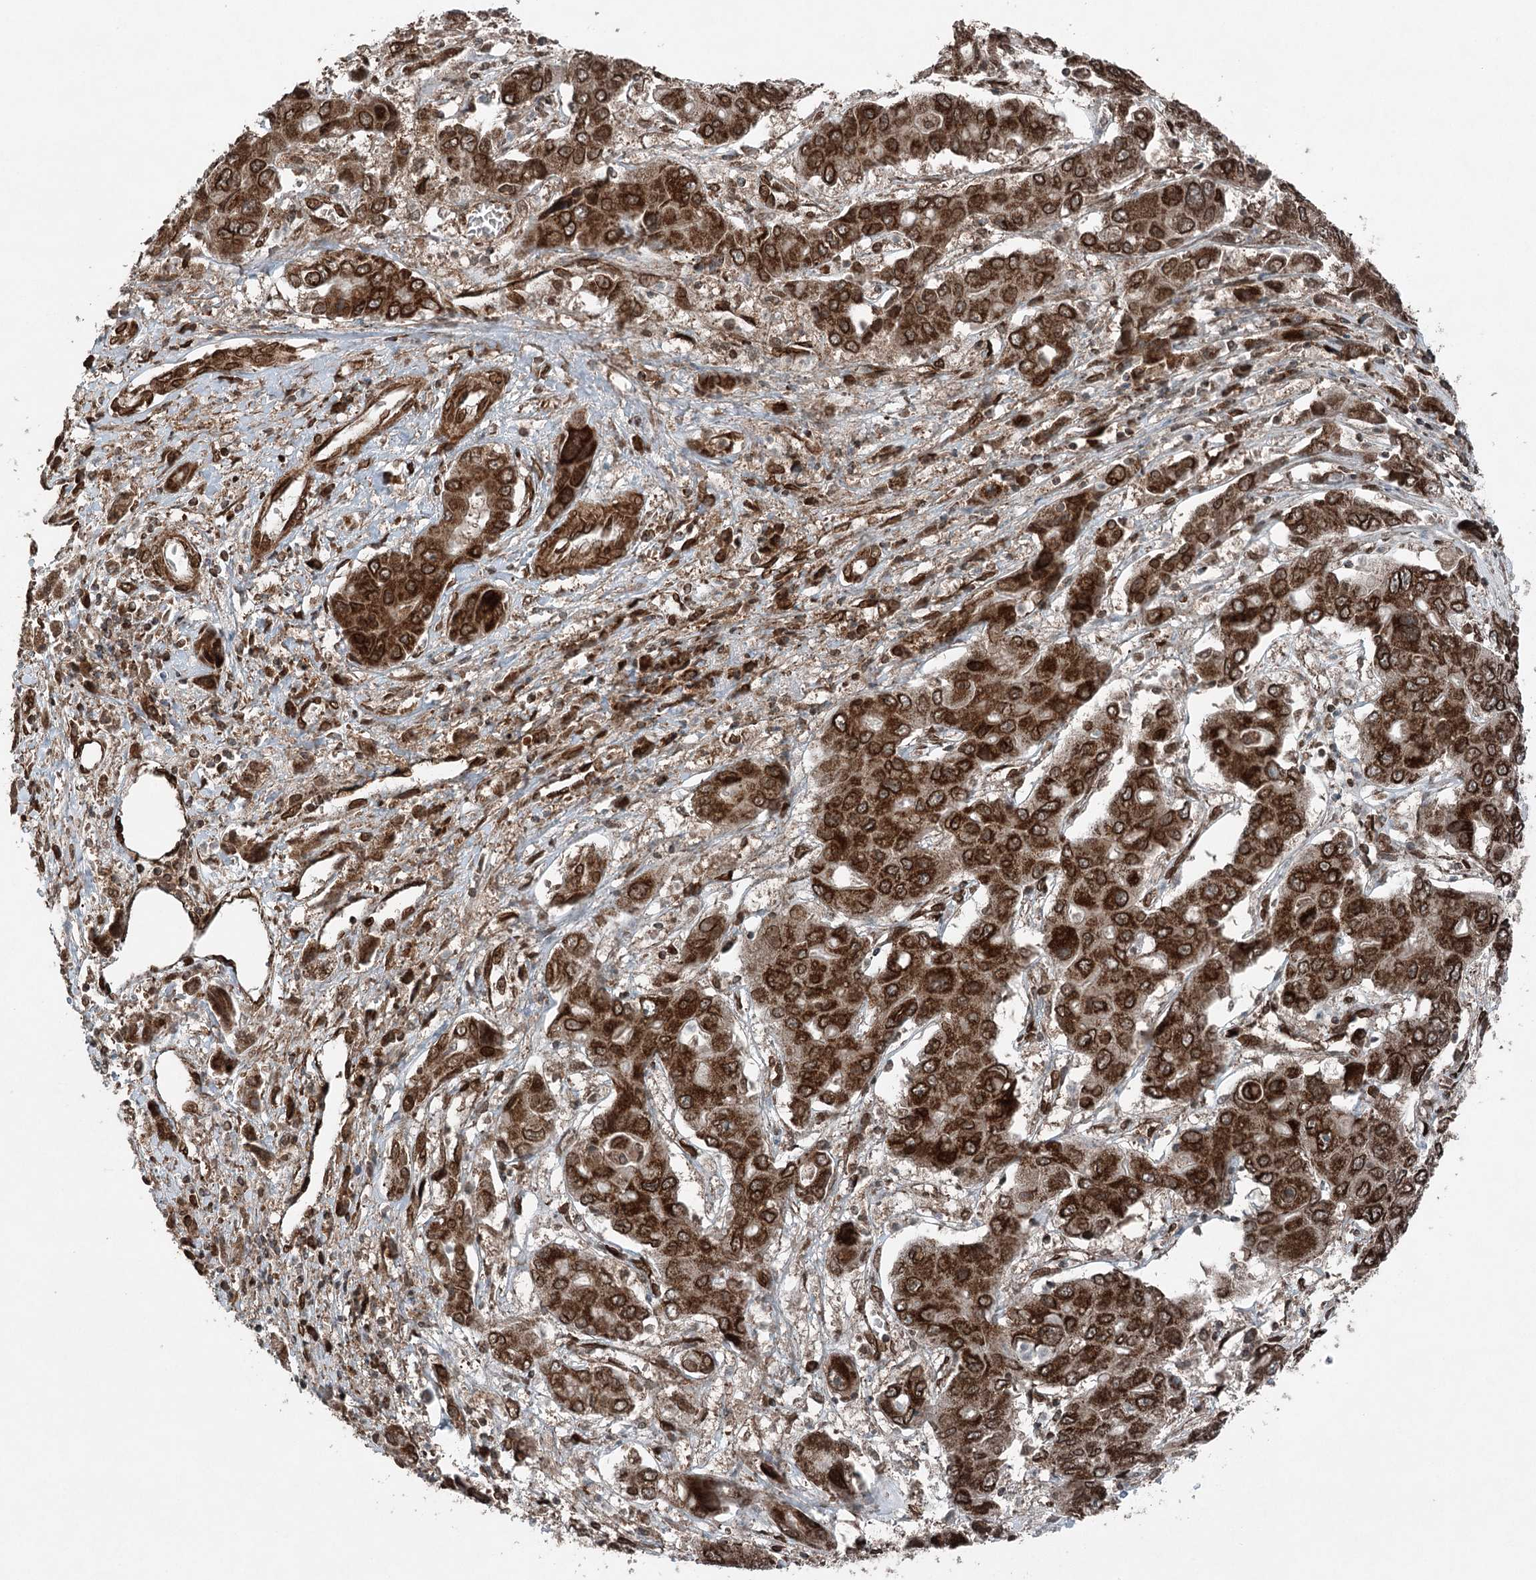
{"staining": {"intensity": "strong", "quantity": ">75%", "location": "cytoplasmic/membranous"}, "tissue": "liver cancer", "cell_type": "Tumor cells", "image_type": "cancer", "snomed": [{"axis": "morphology", "description": "Cholangiocarcinoma"}, {"axis": "topography", "description": "Liver"}], "caption": "A histopathology image of human liver cancer stained for a protein exhibits strong cytoplasmic/membranous brown staining in tumor cells.", "gene": "BCKDHA", "patient": {"sex": "male", "age": 67}}